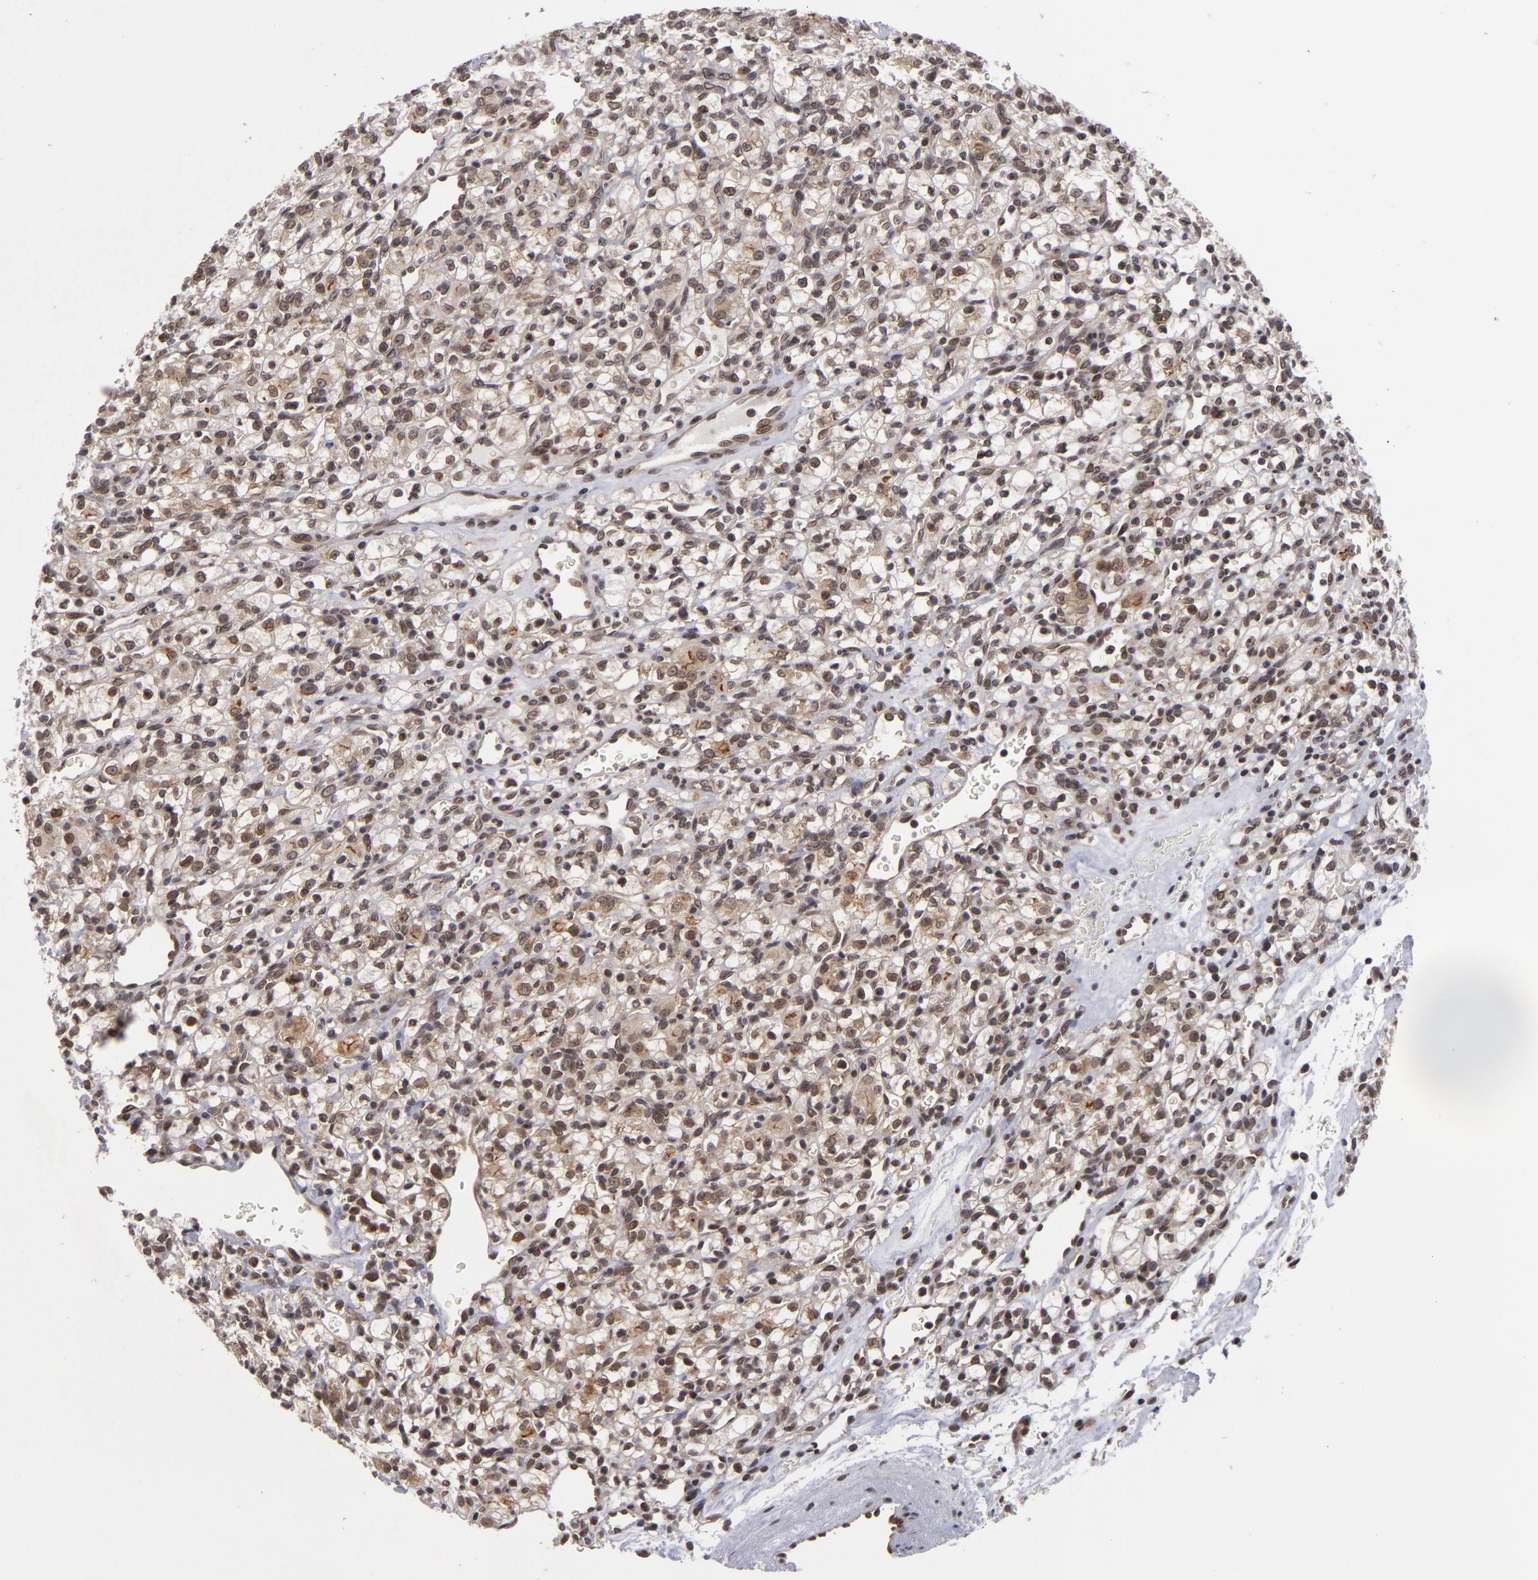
{"staining": {"intensity": "moderate", "quantity": "25%-75%", "location": "nuclear"}, "tissue": "renal cancer", "cell_type": "Tumor cells", "image_type": "cancer", "snomed": [{"axis": "morphology", "description": "Adenocarcinoma, NOS"}, {"axis": "topography", "description": "Kidney"}], "caption": "Immunohistochemical staining of renal cancer shows moderate nuclear protein positivity in approximately 25%-75% of tumor cells. (DAB (3,3'-diaminobenzidine) IHC, brown staining for protein, blue staining for nuclei).", "gene": "ZNF133", "patient": {"sex": "female", "age": 62}}